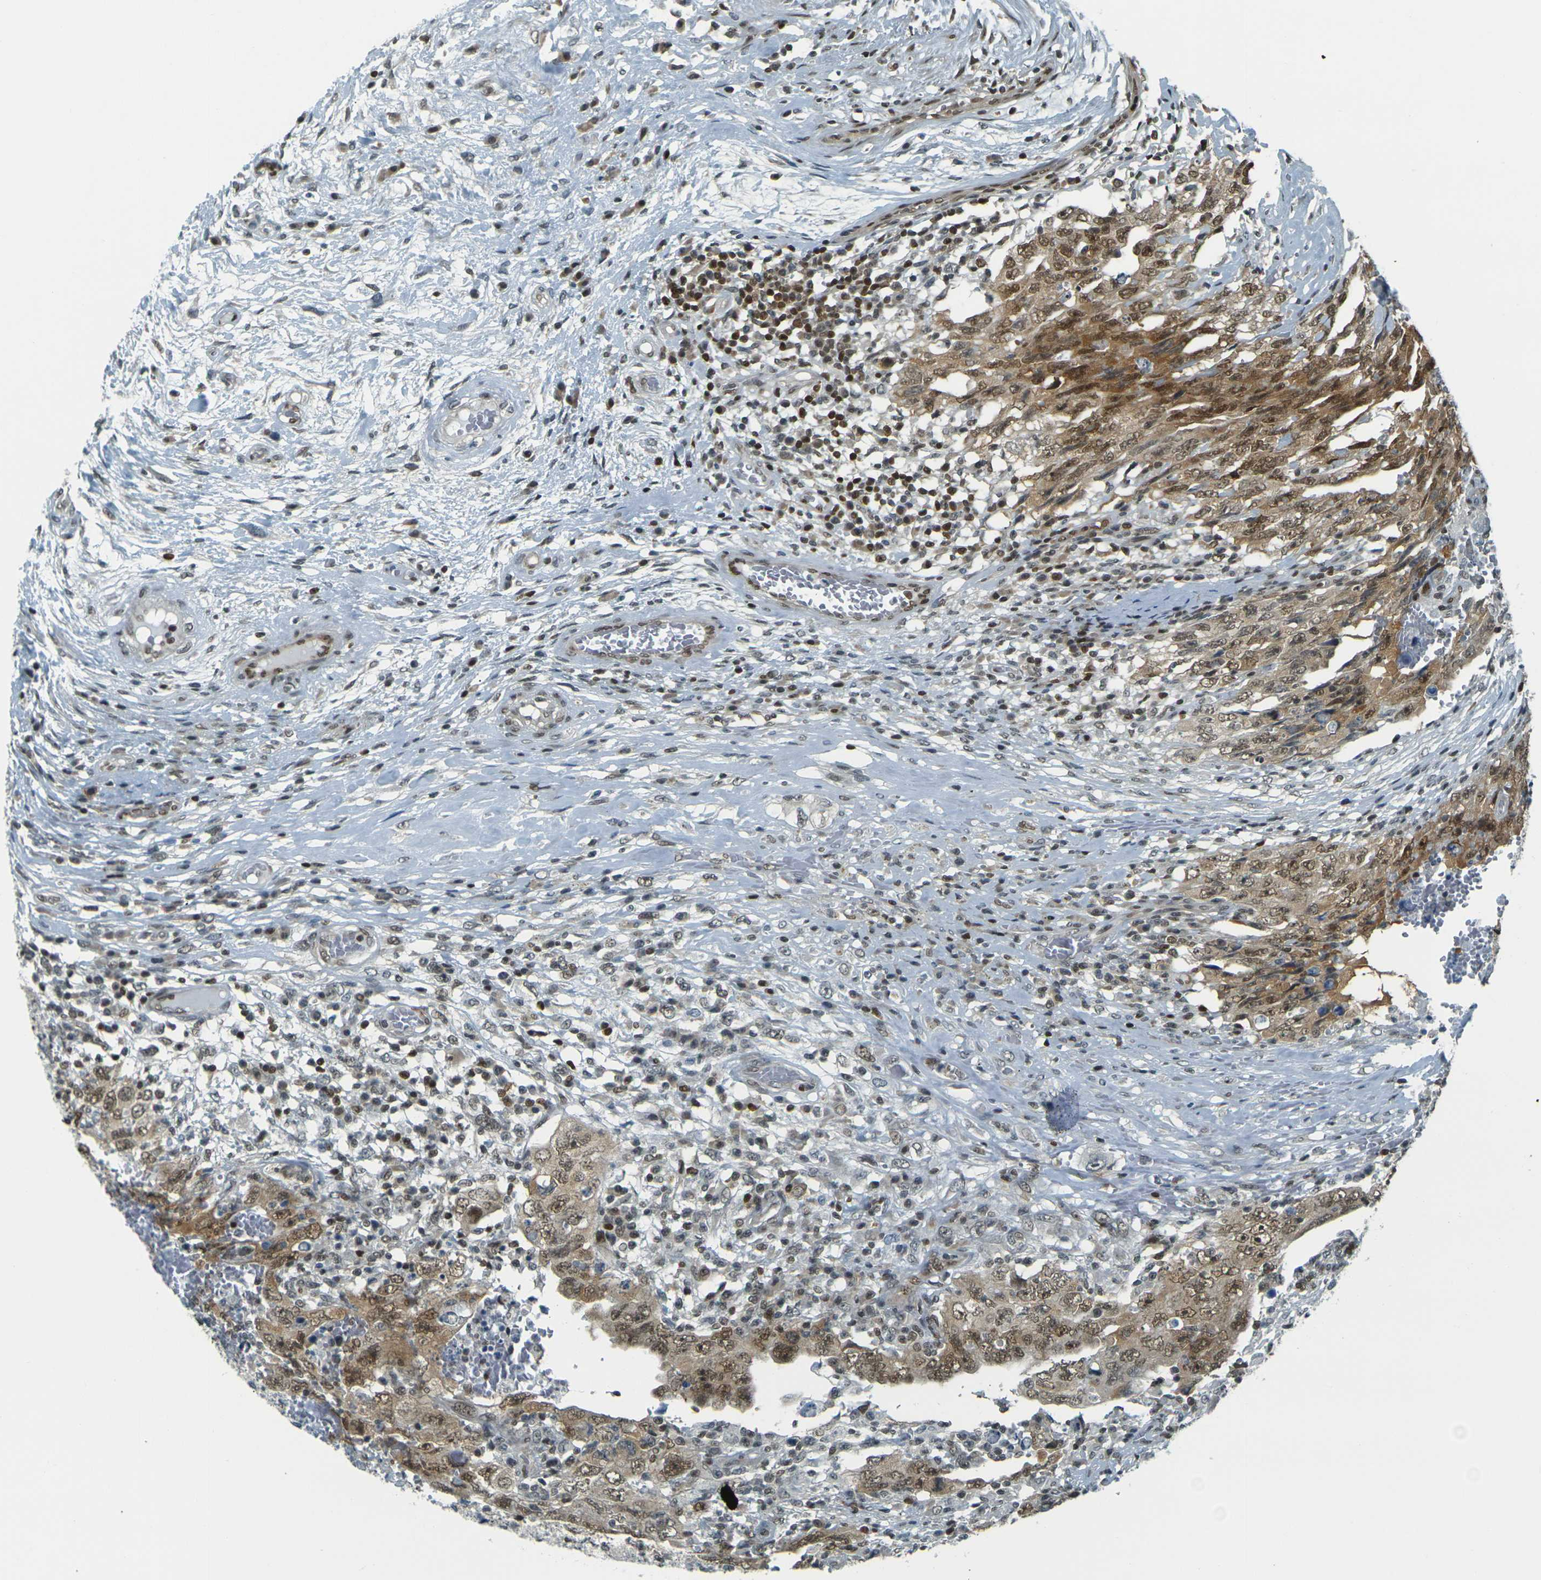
{"staining": {"intensity": "moderate", "quantity": ">75%", "location": "cytoplasmic/membranous,nuclear"}, "tissue": "testis cancer", "cell_type": "Tumor cells", "image_type": "cancer", "snomed": [{"axis": "morphology", "description": "Carcinoma, Embryonal, NOS"}, {"axis": "topography", "description": "Testis"}], "caption": "Approximately >75% of tumor cells in testis embryonal carcinoma reveal moderate cytoplasmic/membranous and nuclear protein positivity as visualized by brown immunohistochemical staining.", "gene": "NHEJ1", "patient": {"sex": "male", "age": 26}}